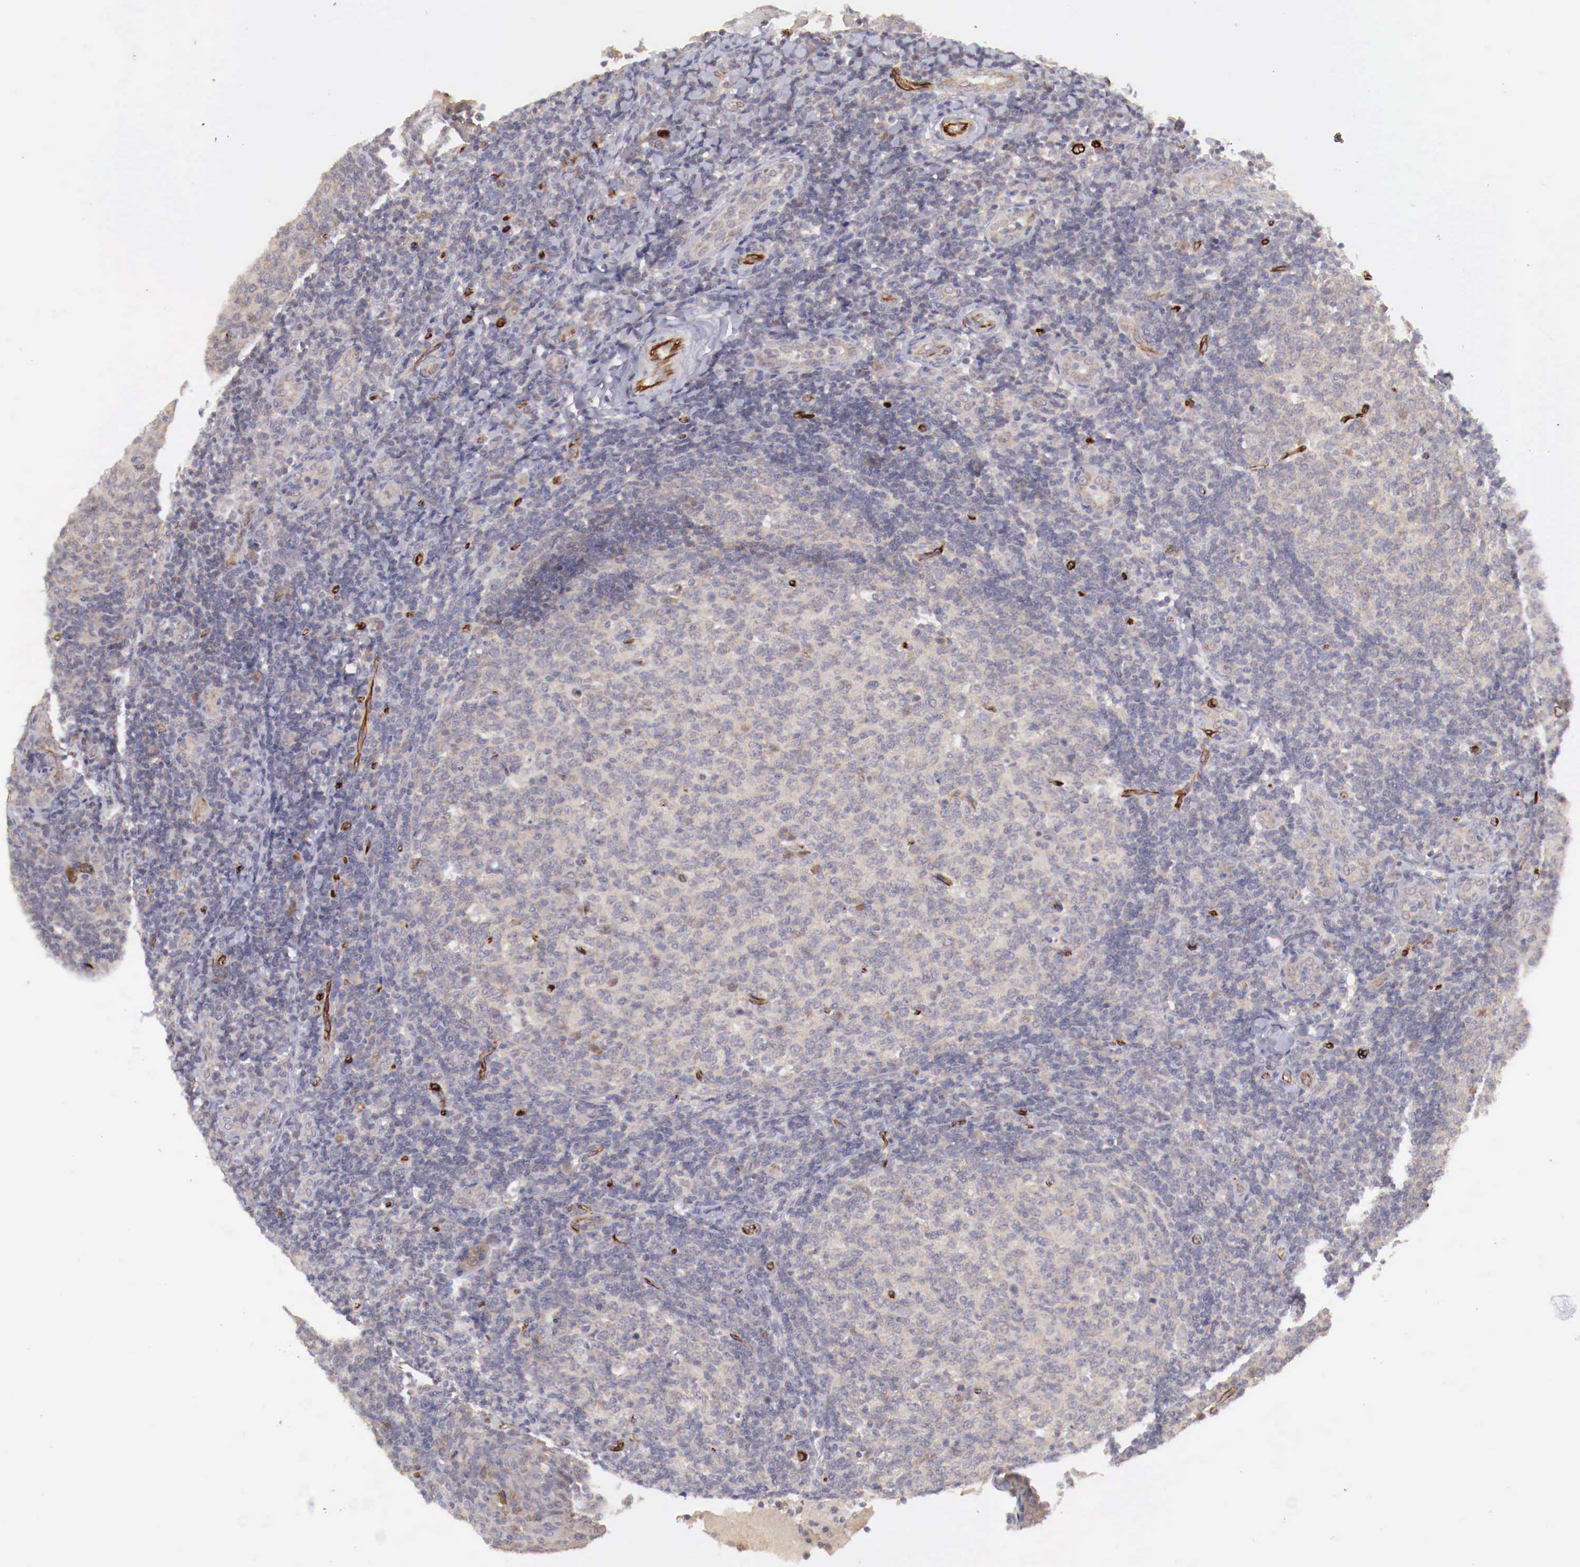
{"staining": {"intensity": "weak", "quantity": "25%-75%", "location": "cytoplasmic/membranous"}, "tissue": "tonsil", "cell_type": "Germinal center cells", "image_type": "normal", "snomed": [{"axis": "morphology", "description": "Normal tissue, NOS"}, {"axis": "topography", "description": "Tonsil"}], "caption": "Immunohistochemistry (IHC) (DAB (3,3'-diaminobenzidine)) staining of benign tonsil demonstrates weak cytoplasmic/membranous protein expression in about 25%-75% of germinal center cells.", "gene": "WT1", "patient": {"sex": "female", "age": 3}}